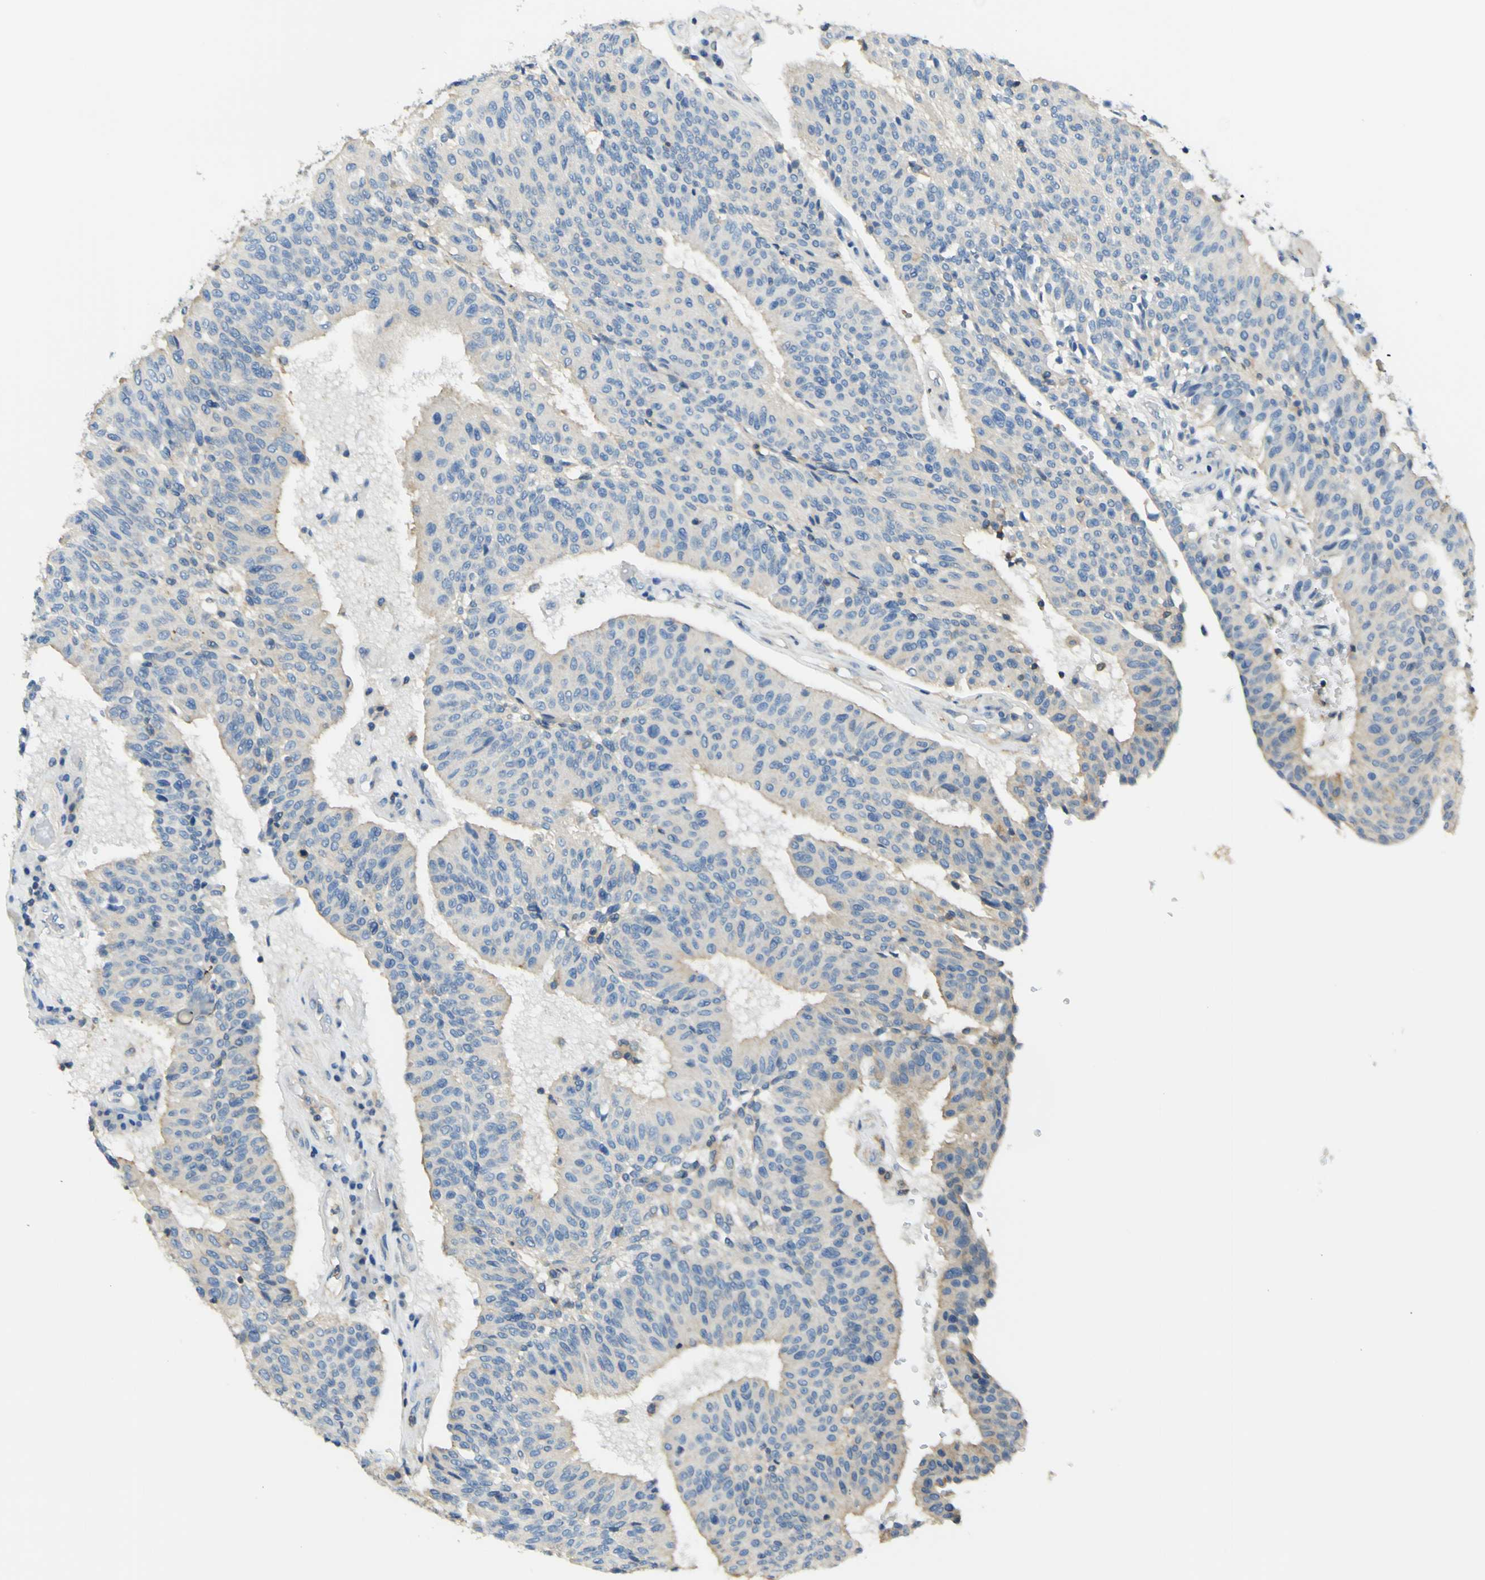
{"staining": {"intensity": "weak", "quantity": "25%-75%", "location": "cytoplasmic/membranous"}, "tissue": "urothelial cancer", "cell_type": "Tumor cells", "image_type": "cancer", "snomed": [{"axis": "morphology", "description": "Urothelial carcinoma, High grade"}, {"axis": "topography", "description": "Urinary bladder"}], "caption": "Protein staining displays weak cytoplasmic/membranous staining in about 25%-75% of tumor cells in urothelial cancer. (IHC, brightfield microscopy, high magnification).", "gene": "OGN", "patient": {"sex": "male", "age": 66}}